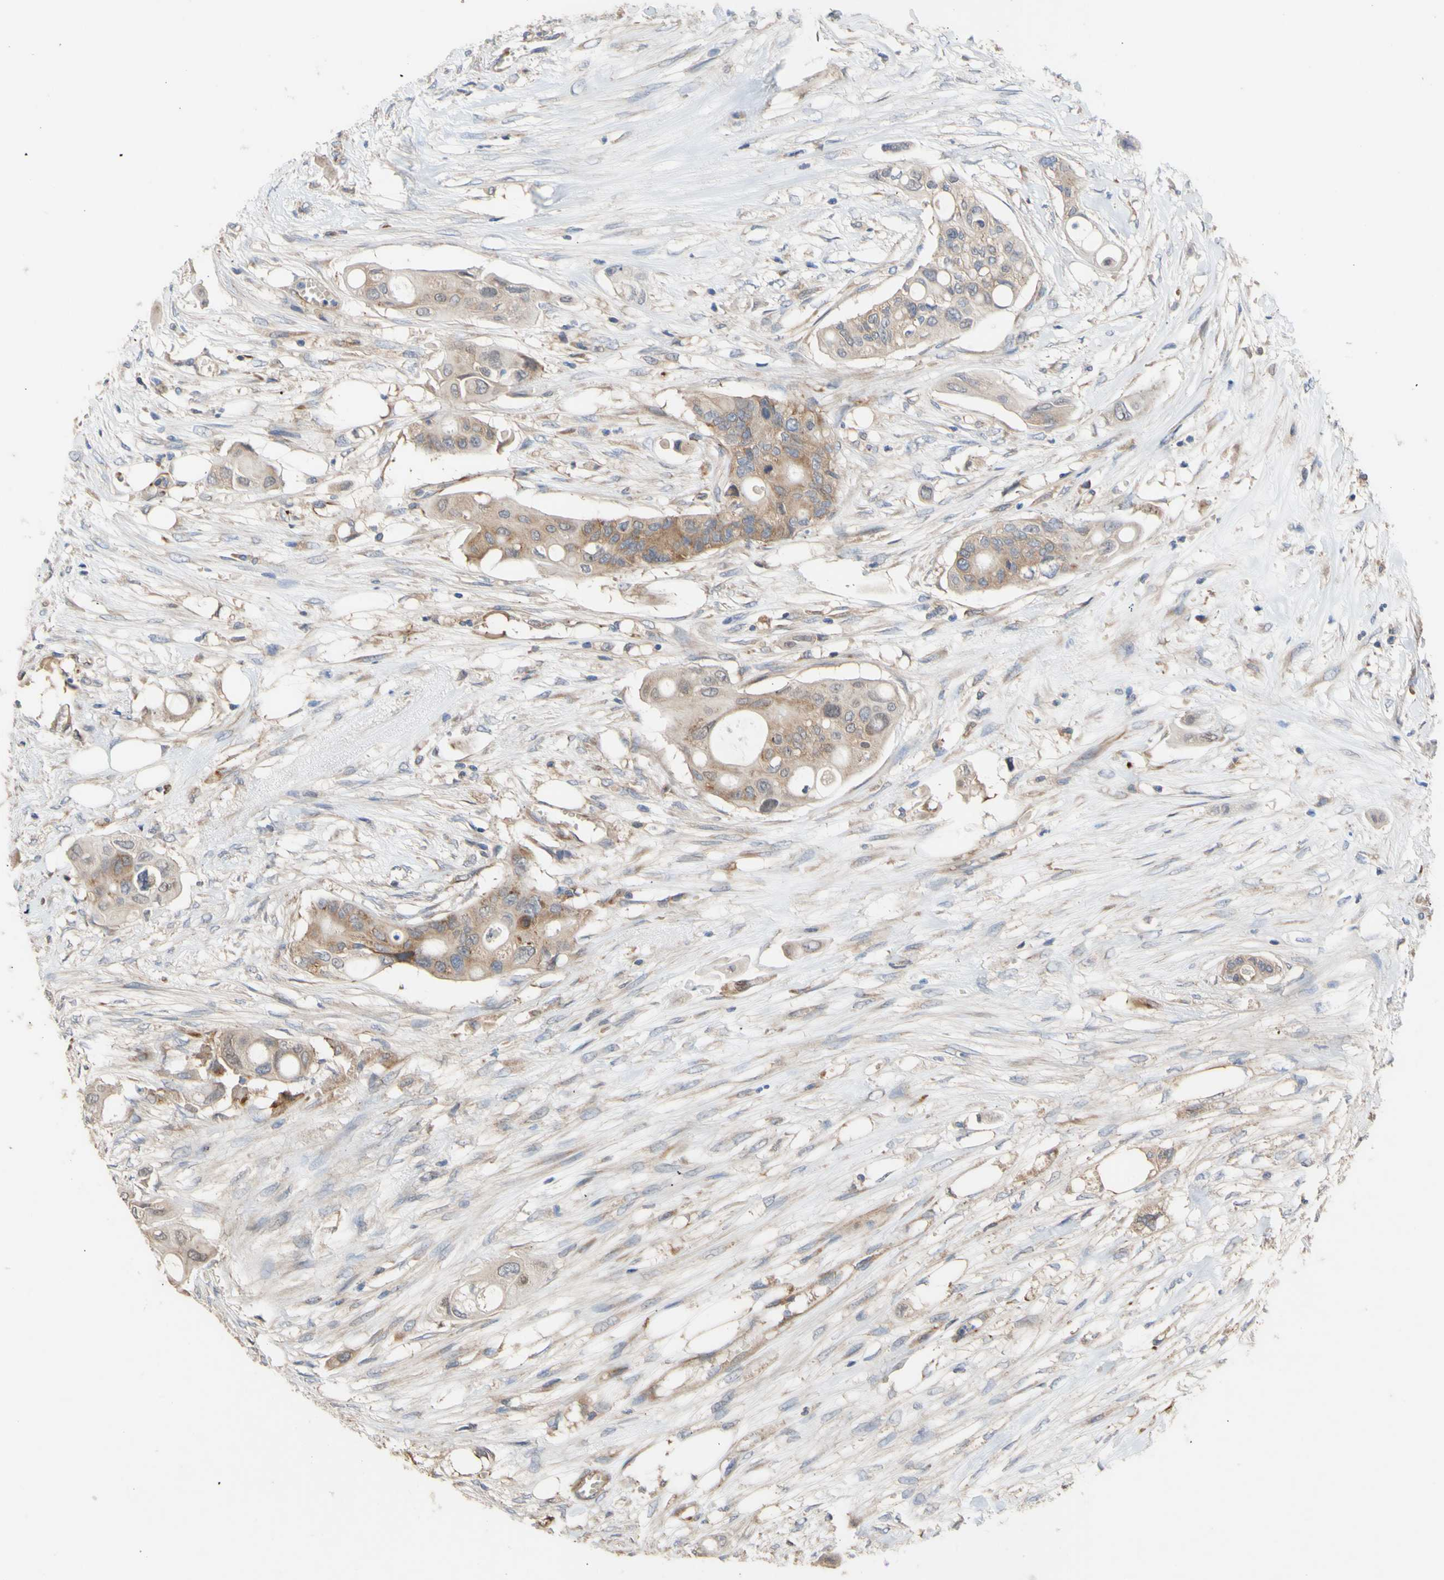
{"staining": {"intensity": "moderate", "quantity": "25%-75%", "location": "cytoplasmic/membranous"}, "tissue": "colorectal cancer", "cell_type": "Tumor cells", "image_type": "cancer", "snomed": [{"axis": "morphology", "description": "Adenocarcinoma, NOS"}, {"axis": "topography", "description": "Colon"}], "caption": "Colorectal adenocarcinoma stained for a protein demonstrates moderate cytoplasmic/membranous positivity in tumor cells.", "gene": "EIF2S3", "patient": {"sex": "female", "age": 57}}